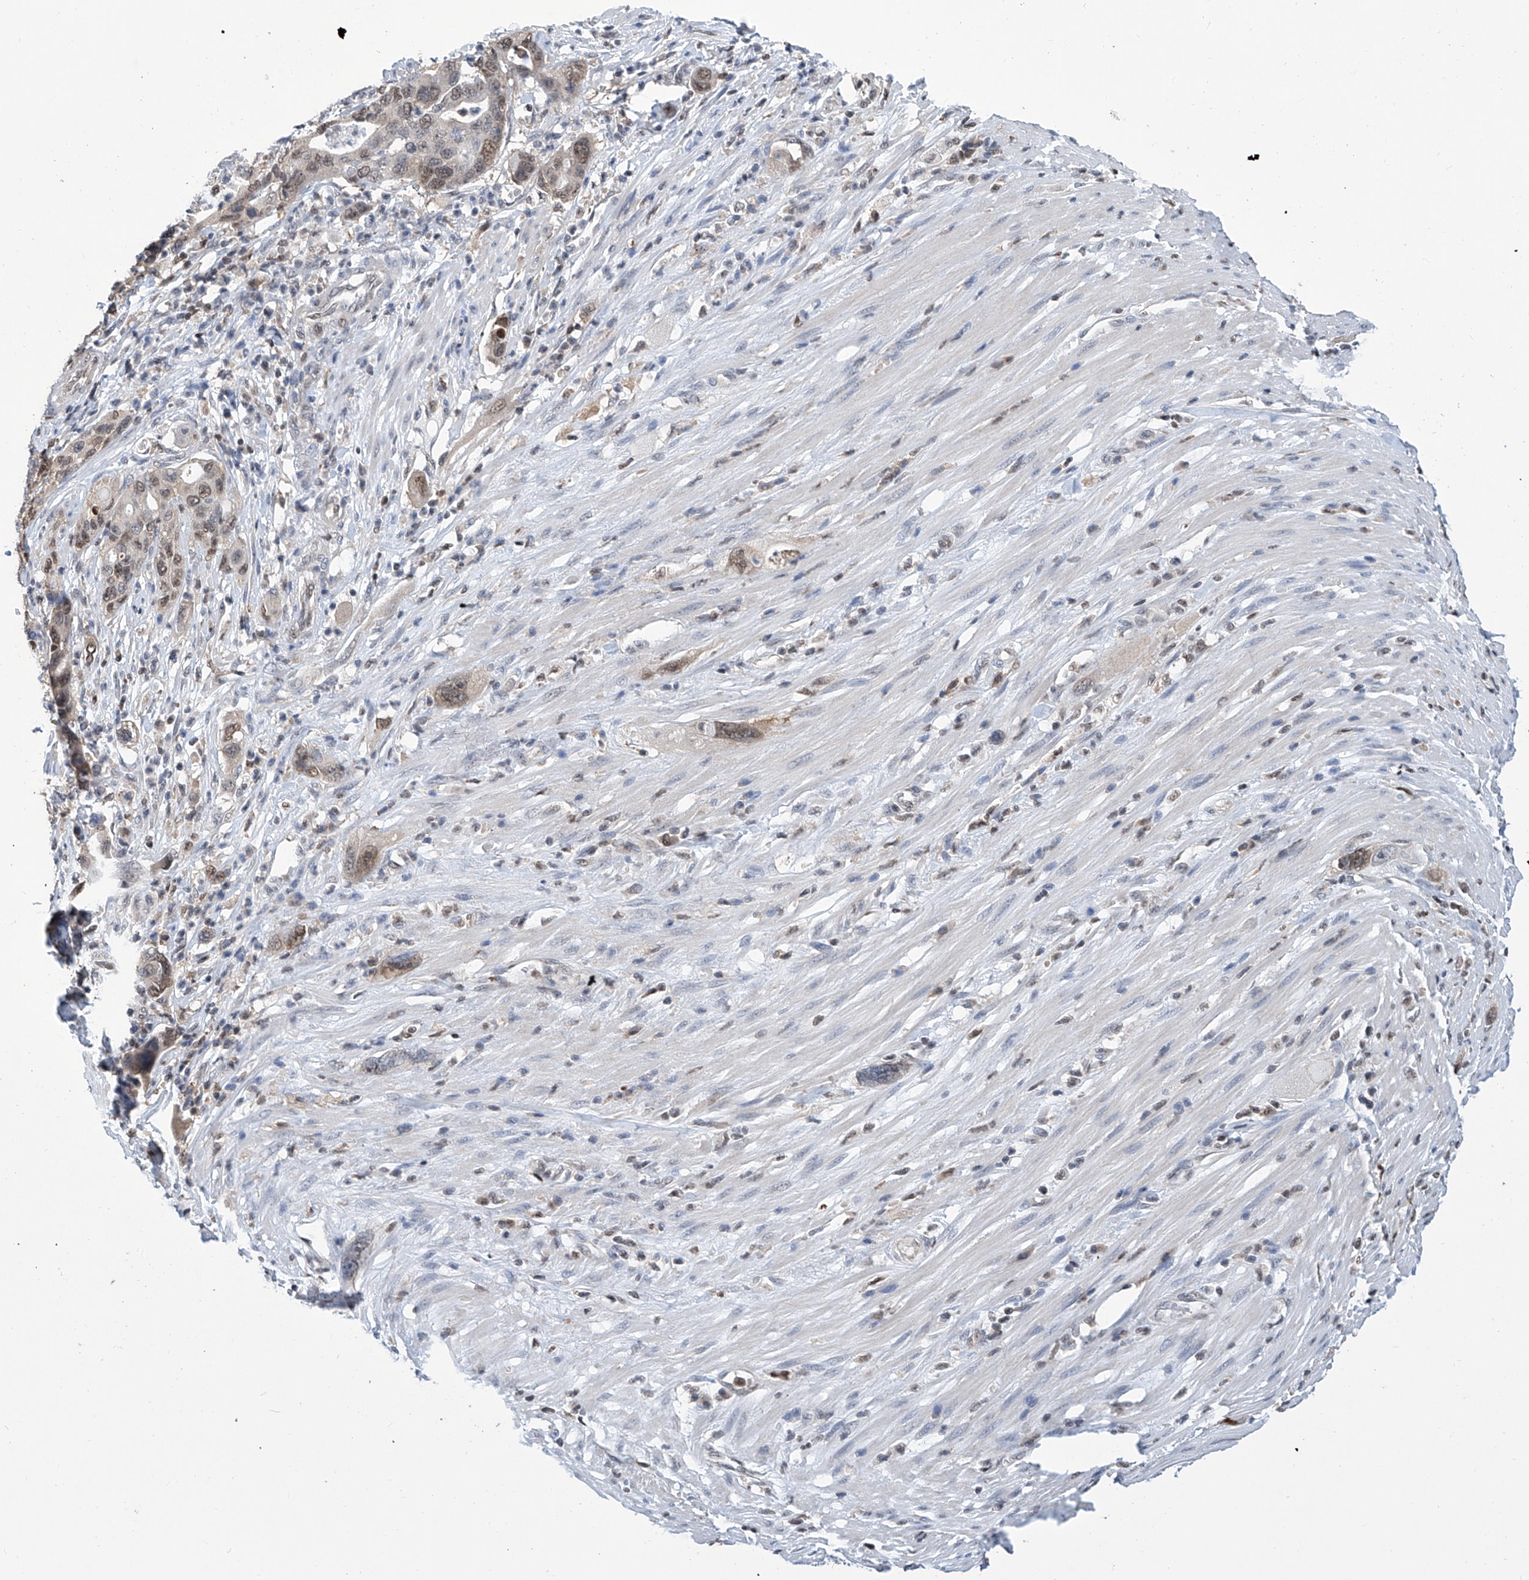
{"staining": {"intensity": "weak", "quantity": ">75%", "location": "nuclear"}, "tissue": "pancreatic cancer", "cell_type": "Tumor cells", "image_type": "cancer", "snomed": [{"axis": "morphology", "description": "Adenocarcinoma, NOS"}, {"axis": "topography", "description": "Pancreas"}], "caption": "Tumor cells demonstrate low levels of weak nuclear positivity in about >75% of cells in human pancreatic cancer.", "gene": "SREBF2", "patient": {"sex": "female", "age": 71}}